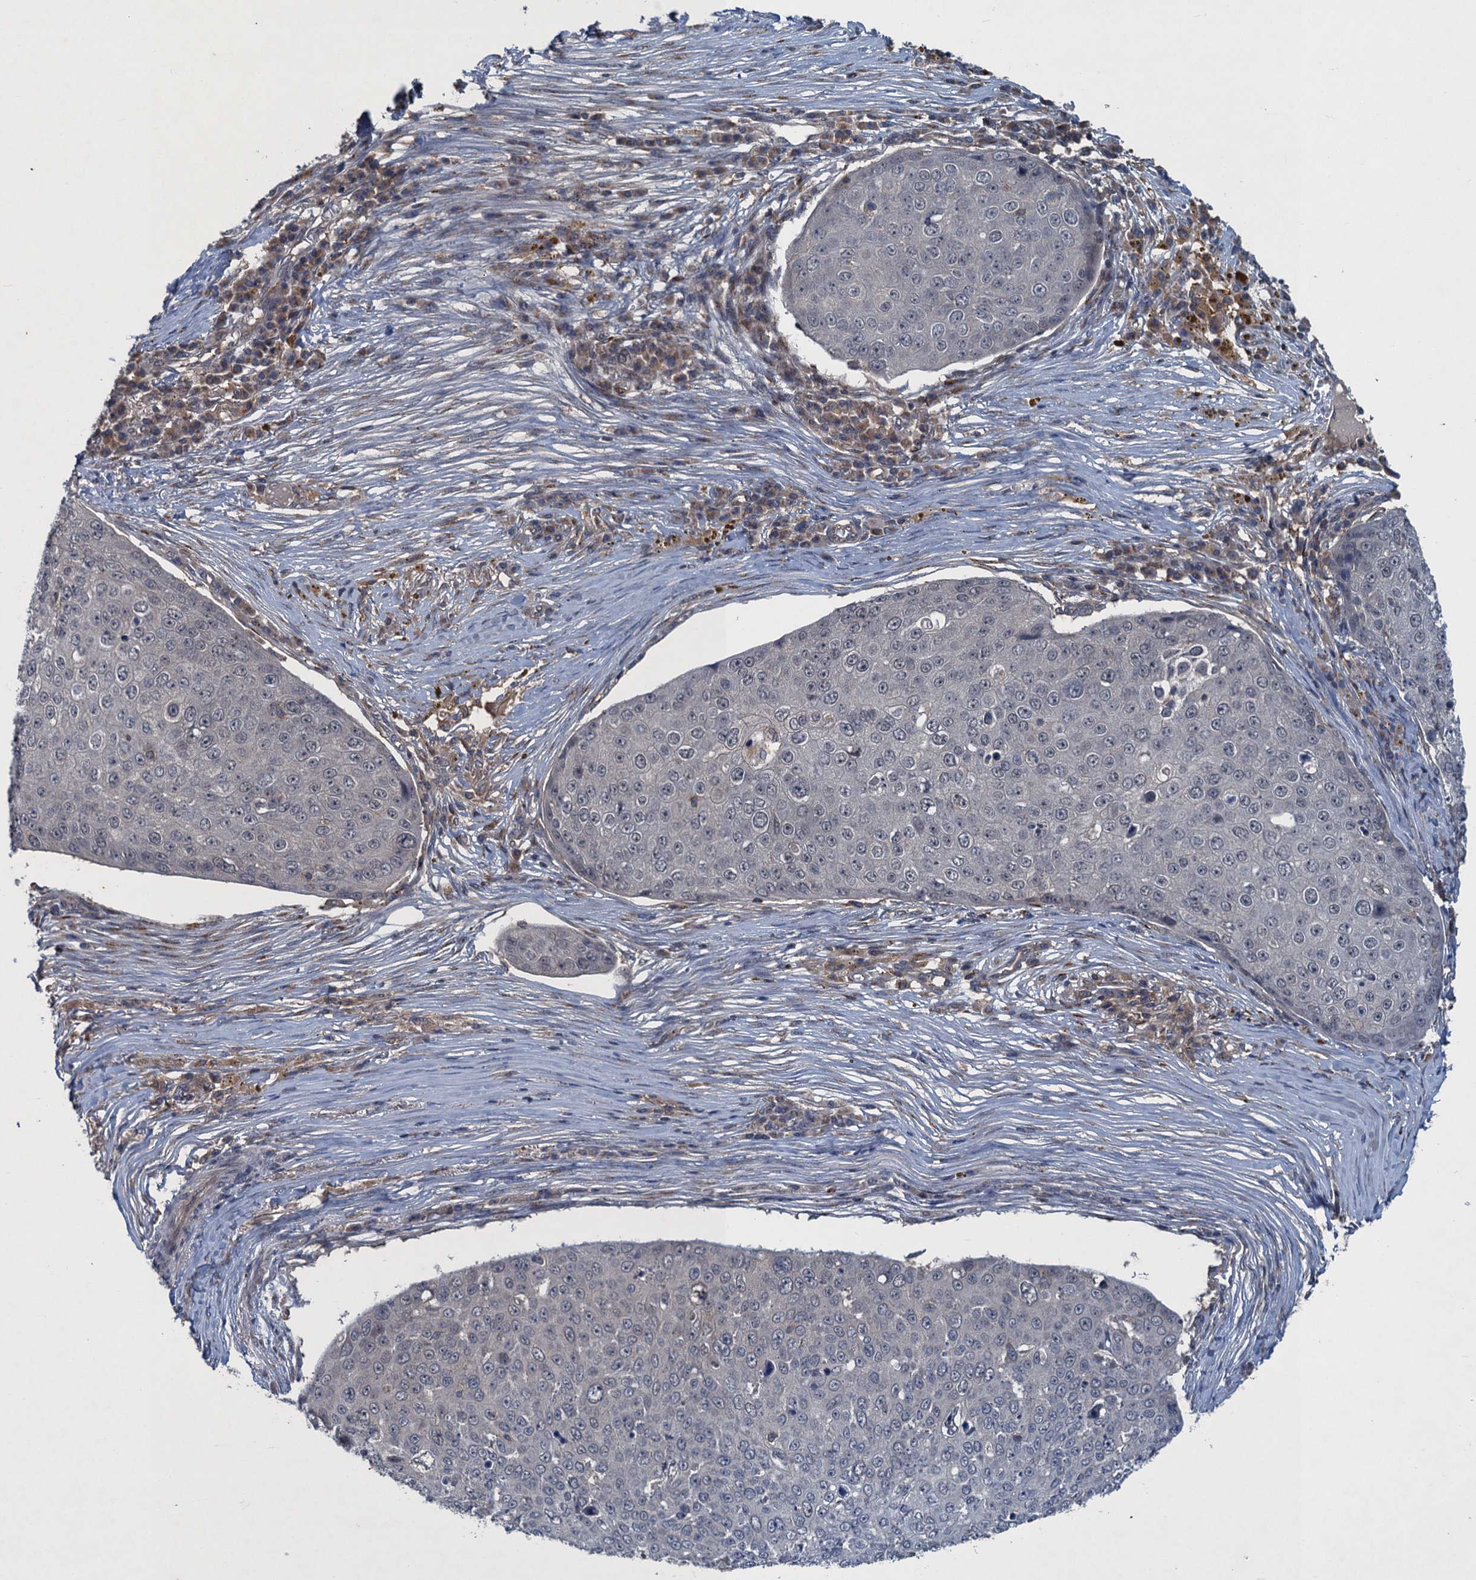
{"staining": {"intensity": "negative", "quantity": "none", "location": "none"}, "tissue": "skin cancer", "cell_type": "Tumor cells", "image_type": "cancer", "snomed": [{"axis": "morphology", "description": "Squamous cell carcinoma, NOS"}, {"axis": "topography", "description": "Skin"}], "caption": "DAB (3,3'-diaminobenzidine) immunohistochemical staining of human skin squamous cell carcinoma exhibits no significant staining in tumor cells.", "gene": "RNF165", "patient": {"sex": "male", "age": 71}}